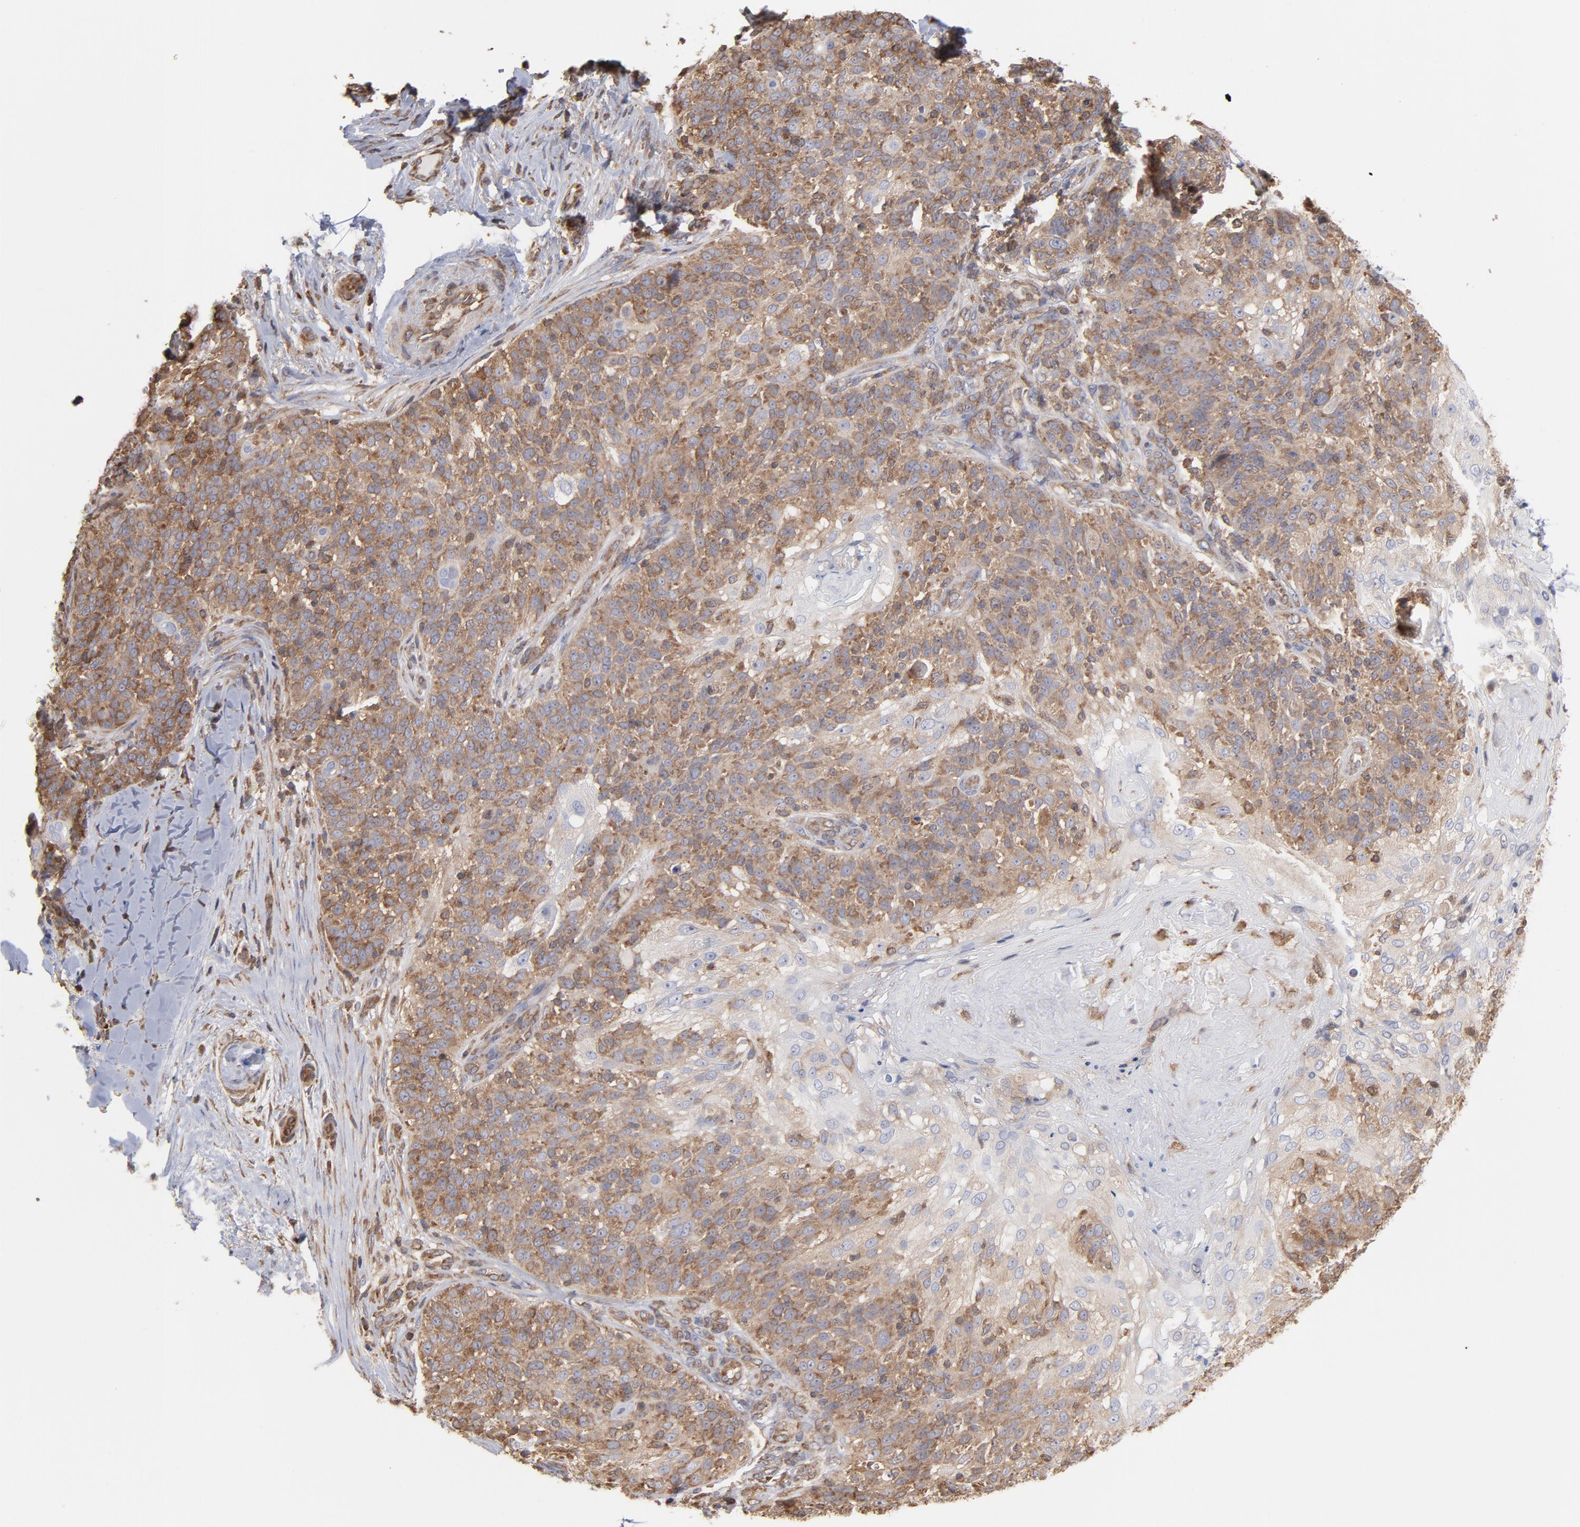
{"staining": {"intensity": "moderate", "quantity": ">75%", "location": "cytoplasmic/membranous"}, "tissue": "skin cancer", "cell_type": "Tumor cells", "image_type": "cancer", "snomed": [{"axis": "morphology", "description": "Normal tissue, NOS"}, {"axis": "morphology", "description": "Squamous cell carcinoma, NOS"}, {"axis": "topography", "description": "Skin"}], "caption": "This photomicrograph reveals skin cancer (squamous cell carcinoma) stained with immunohistochemistry to label a protein in brown. The cytoplasmic/membranous of tumor cells show moderate positivity for the protein. Nuclei are counter-stained blue.", "gene": "MAPRE1", "patient": {"sex": "female", "age": 83}}